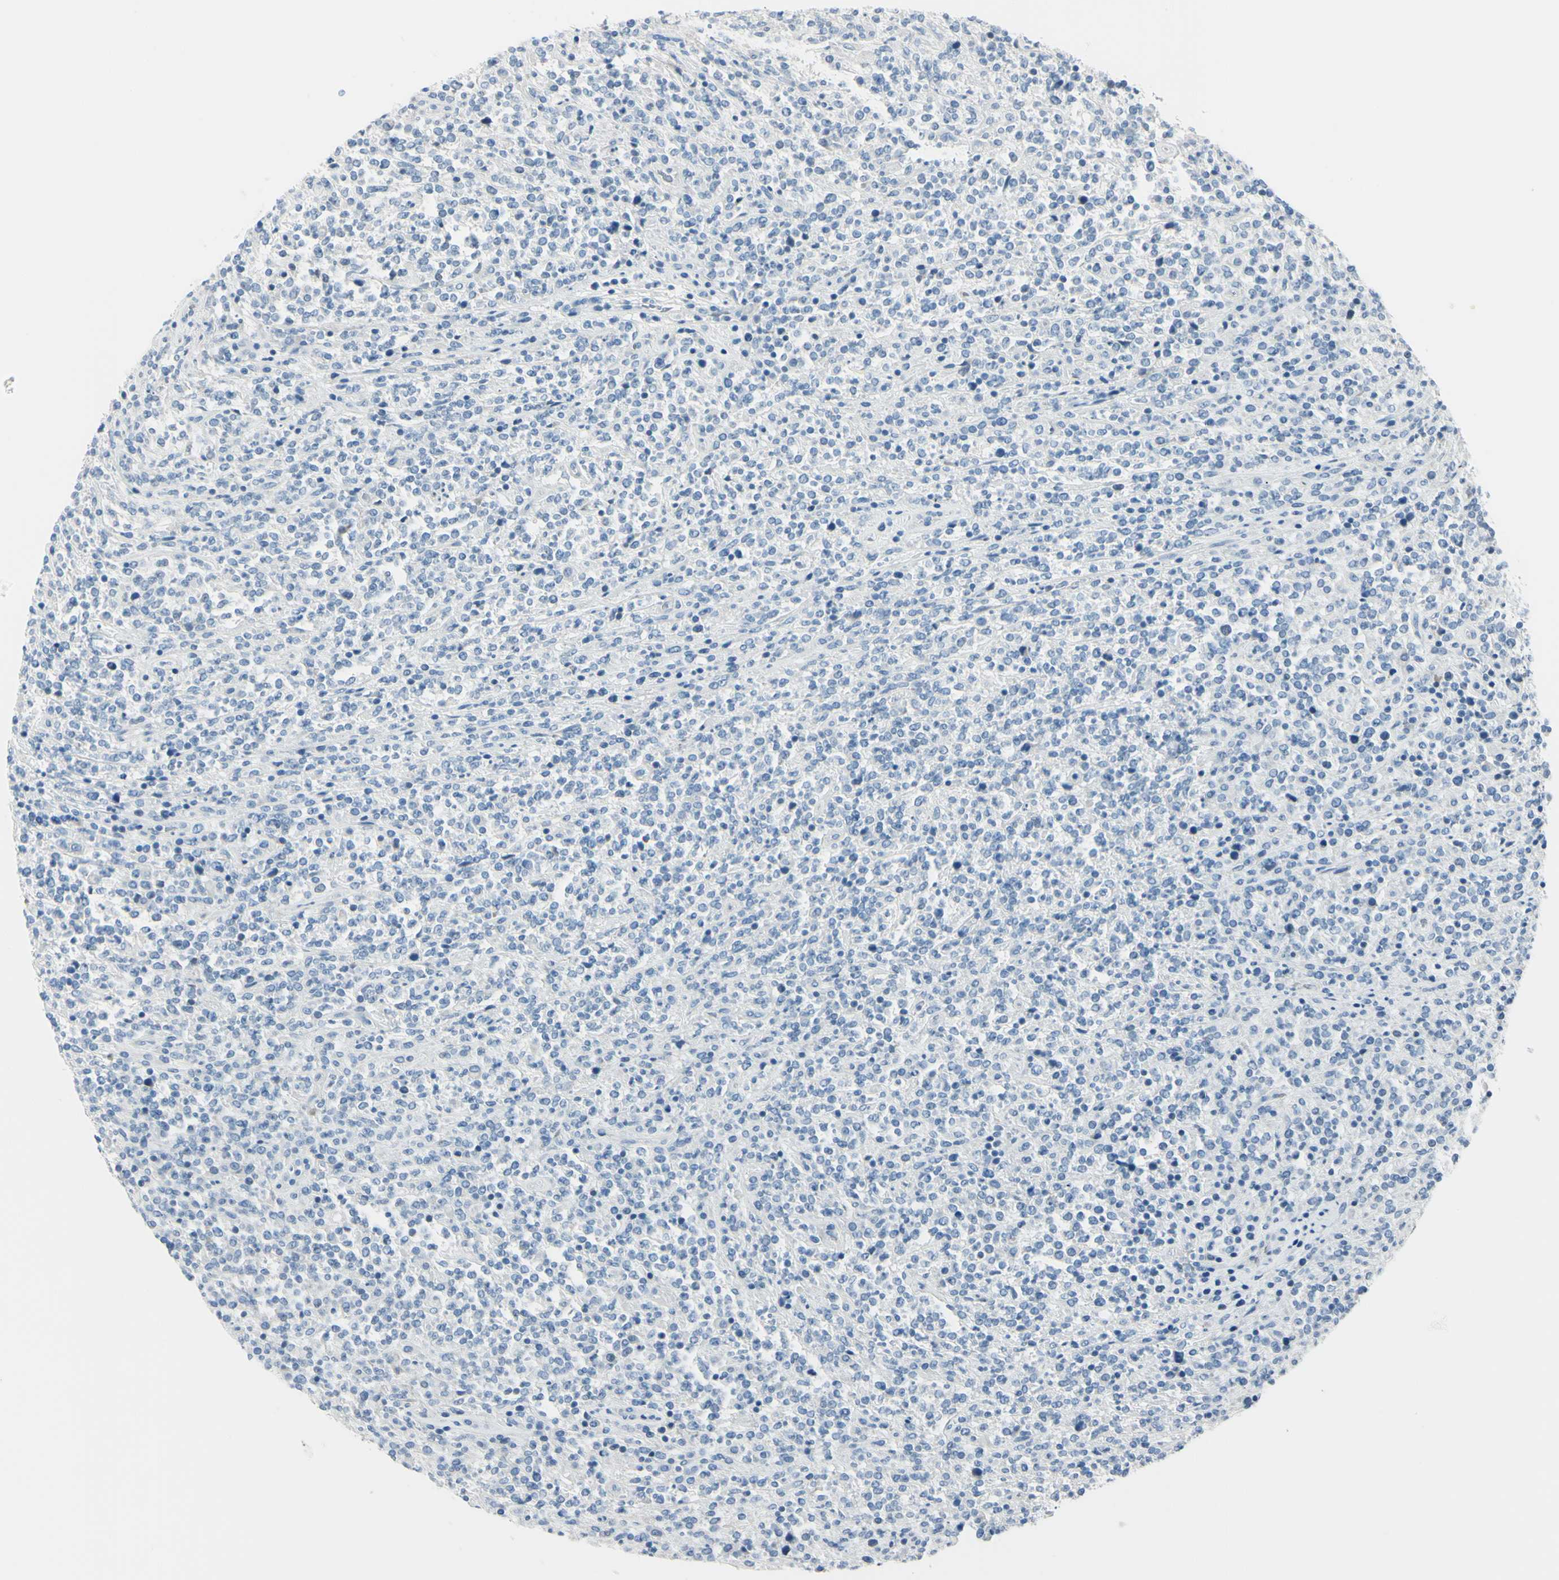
{"staining": {"intensity": "negative", "quantity": "none", "location": "none"}, "tissue": "lymphoma", "cell_type": "Tumor cells", "image_type": "cancer", "snomed": [{"axis": "morphology", "description": "Malignant lymphoma, non-Hodgkin's type, High grade"}, {"axis": "topography", "description": "Soft tissue"}], "caption": "The photomicrograph demonstrates no significant positivity in tumor cells of lymphoma.", "gene": "DLG4", "patient": {"sex": "male", "age": 18}}